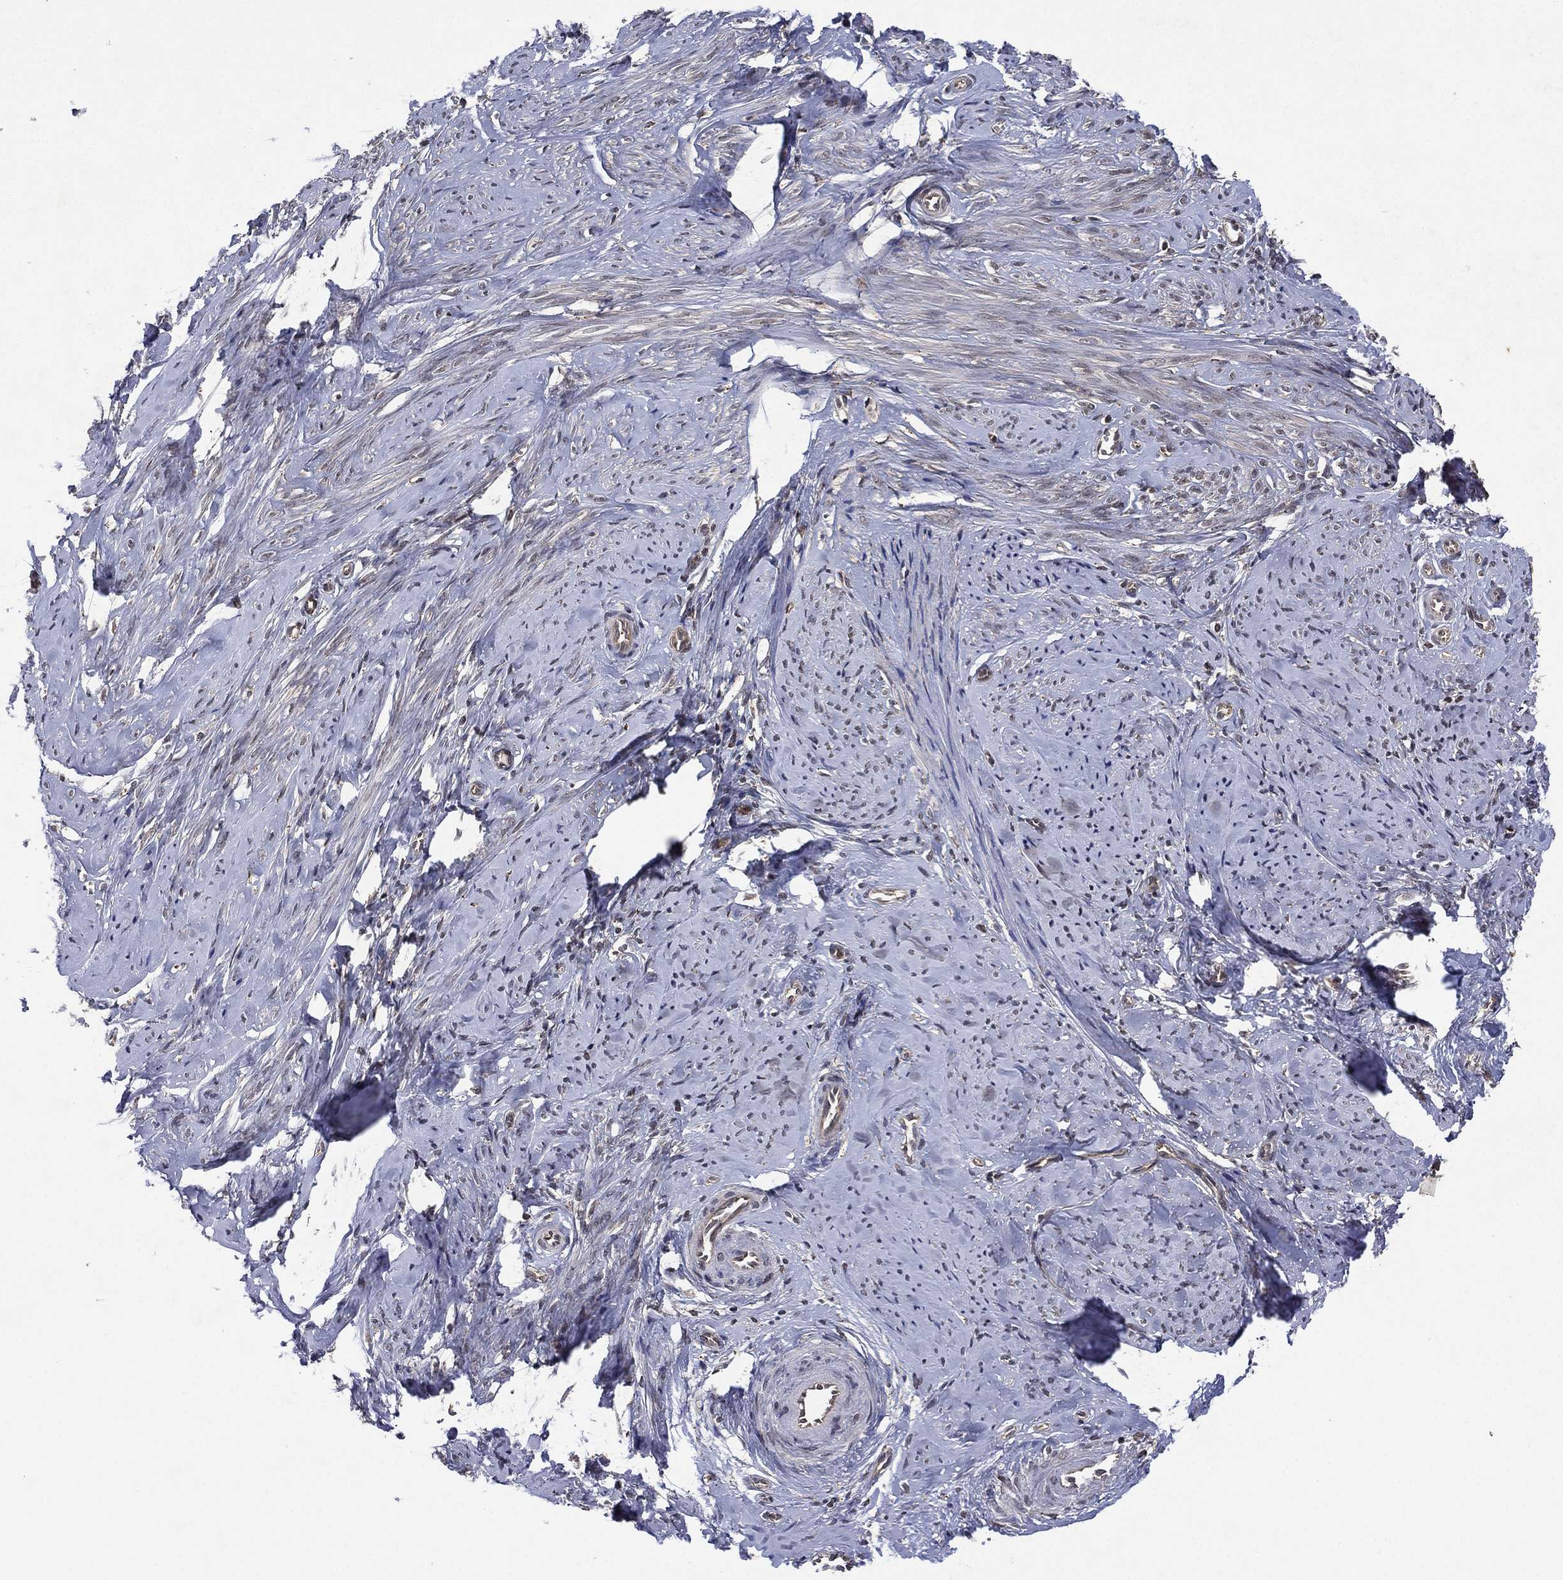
{"staining": {"intensity": "negative", "quantity": "none", "location": "none"}, "tissue": "smooth muscle", "cell_type": "Smooth muscle cells", "image_type": "normal", "snomed": [{"axis": "morphology", "description": "Normal tissue, NOS"}, {"axis": "topography", "description": "Smooth muscle"}], "caption": "IHC micrograph of unremarkable human smooth muscle stained for a protein (brown), which demonstrates no positivity in smooth muscle cells. (IHC, brightfield microscopy, high magnification).", "gene": "ATG4B", "patient": {"sex": "female", "age": 48}}